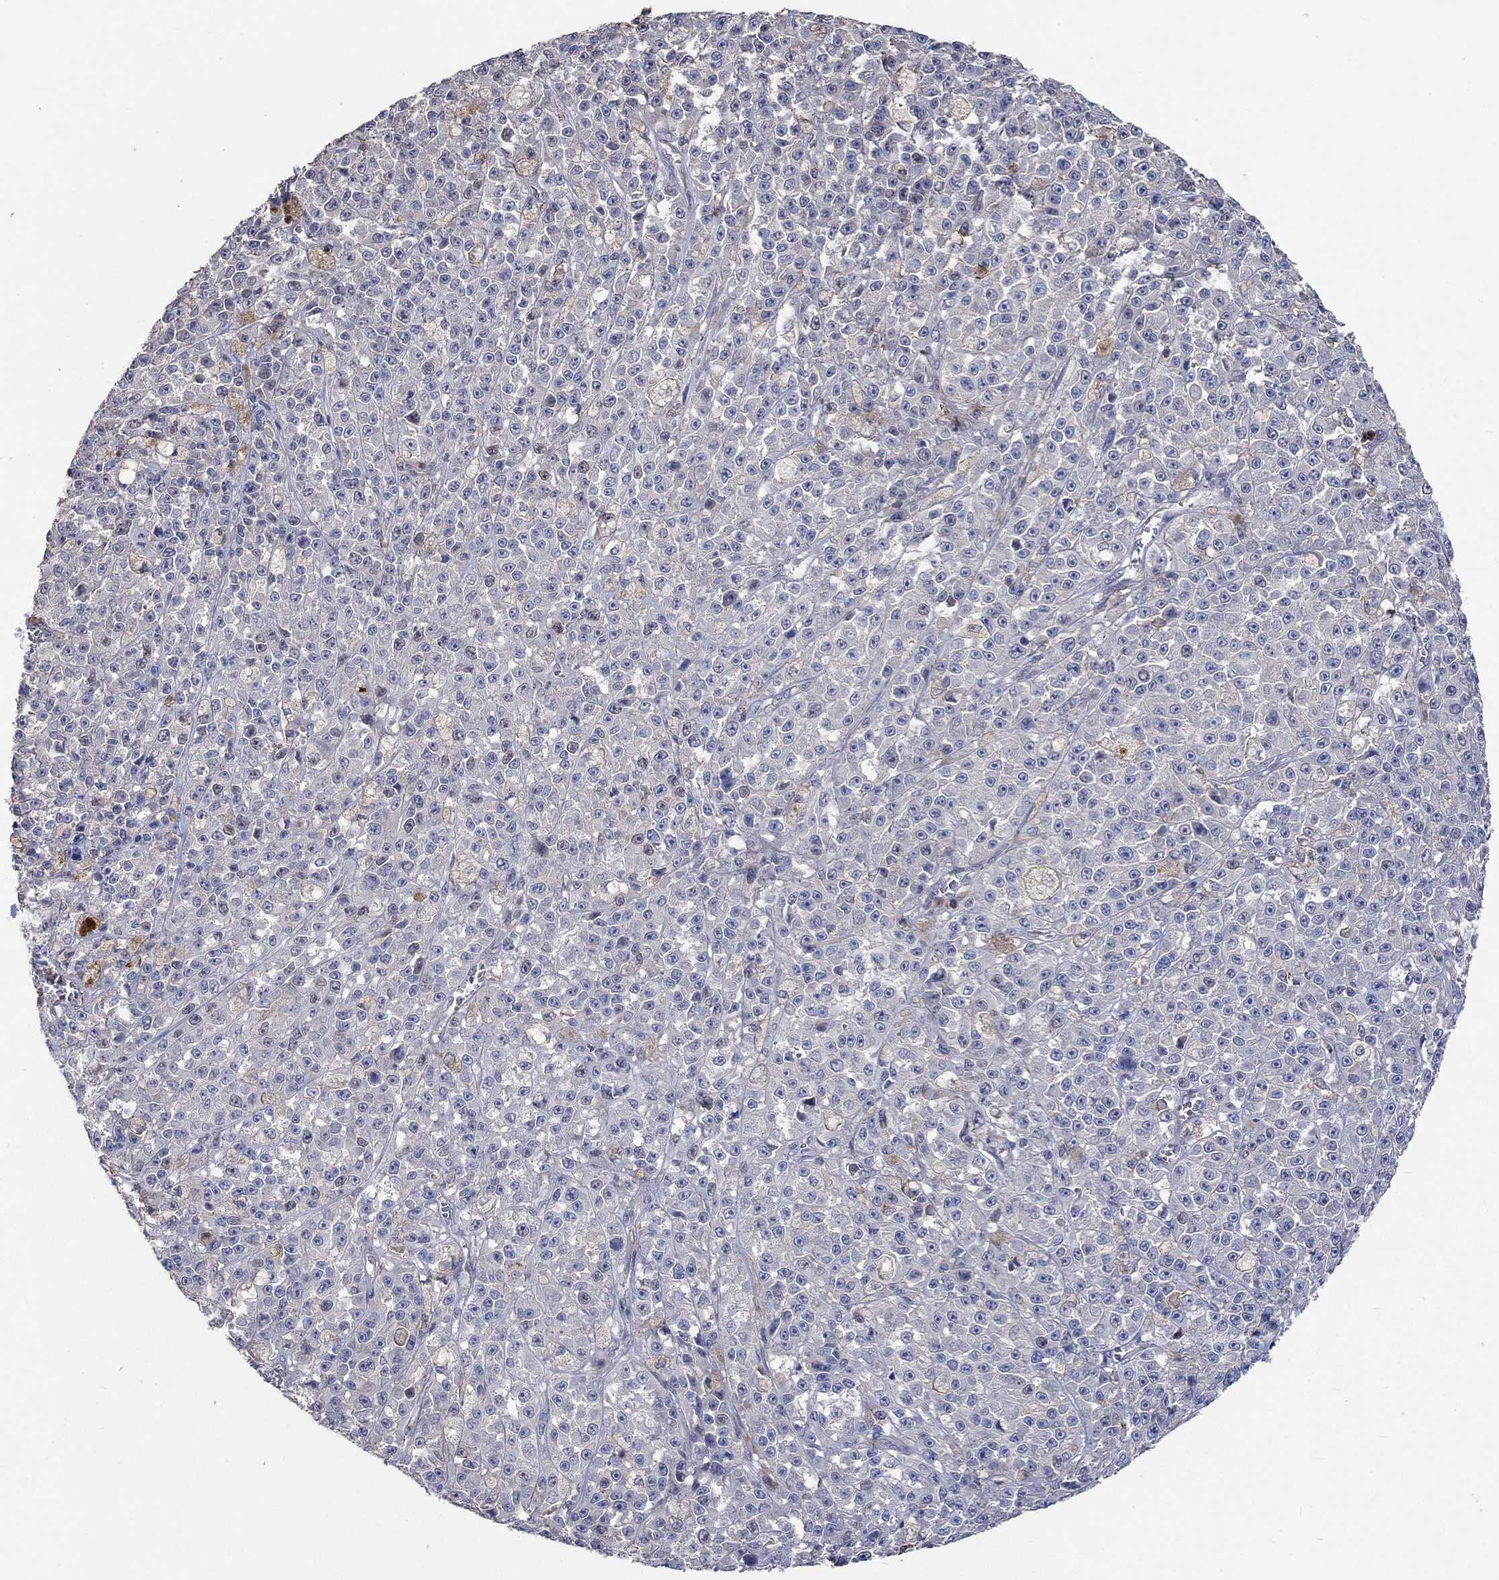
{"staining": {"intensity": "negative", "quantity": "none", "location": "none"}, "tissue": "melanoma", "cell_type": "Tumor cells", "image_type": "cancer", "snomed": [{"axis": "morphology", "description": "Malignant melanoma, NOS"}, {"axis": "topography", "description": "Skin"}], "caption": "IHC histopathology image of neoplastic tissue: malignant melanoma stained with DAB displays no significant protein staining in tumor cells.", "gene": "TNFAIP8L3", "patient": {"sex": "female", "age": 58}}